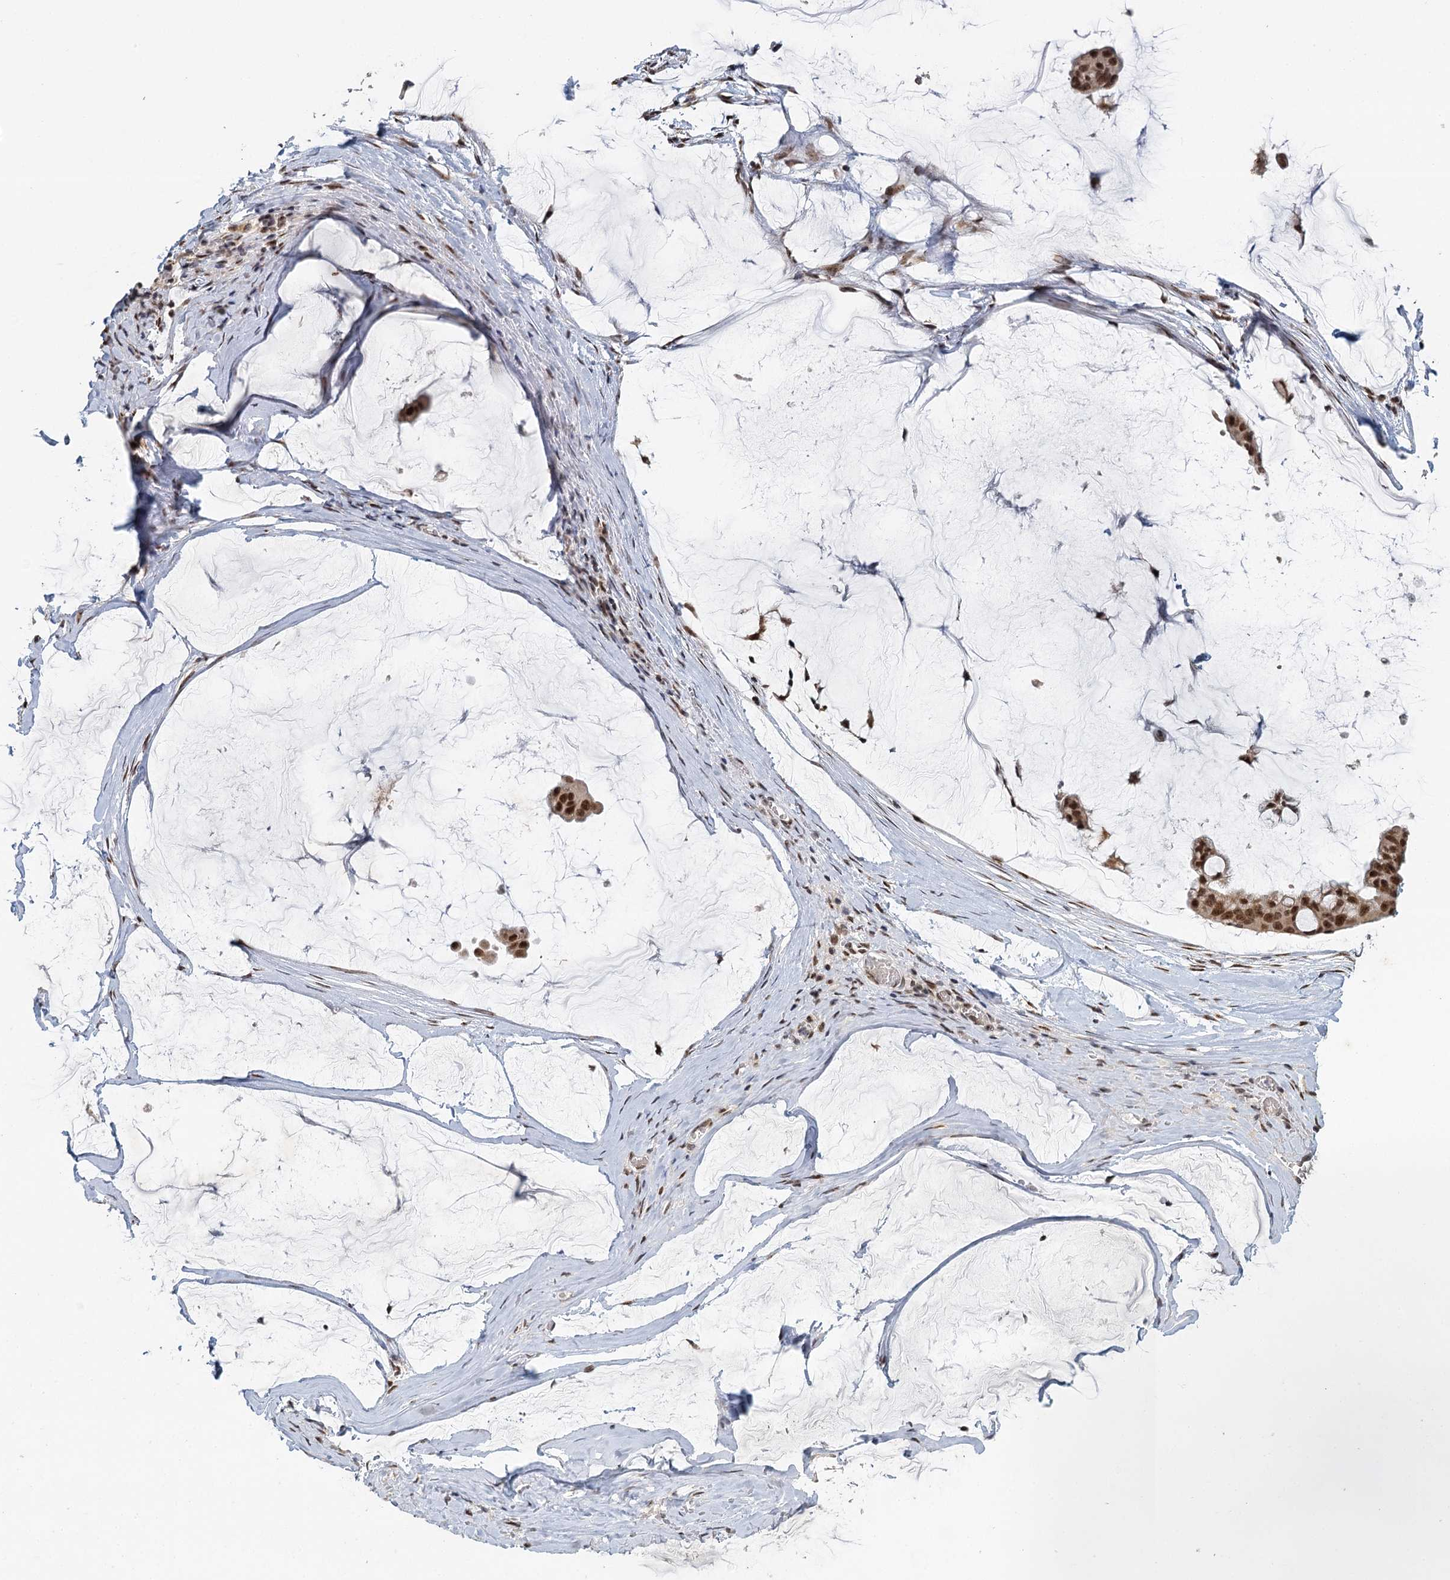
{"staining": {"intensity": "moderate", "quantity": "25%-75%", "location": "nuclear"}, "tissue": "ovarian cancer", "cell_type": "Tumor cells", "image_type": "cancer", "snomed": [{"axis": "morphology", "description": "Cystadenocarcinoma, mucinous, NOS"}, {"axis": "topography", "description": "Ovary"}], "caption": "A high-resolution image shows immunohistochemistry staining of ovarian mucinous cystadenocarcinoma, which exhibits moderate nuclear expression in about 25%-75% of tumor cells.", "gene": "TREX1", "patient": {"sex": "female", "age": 73}}